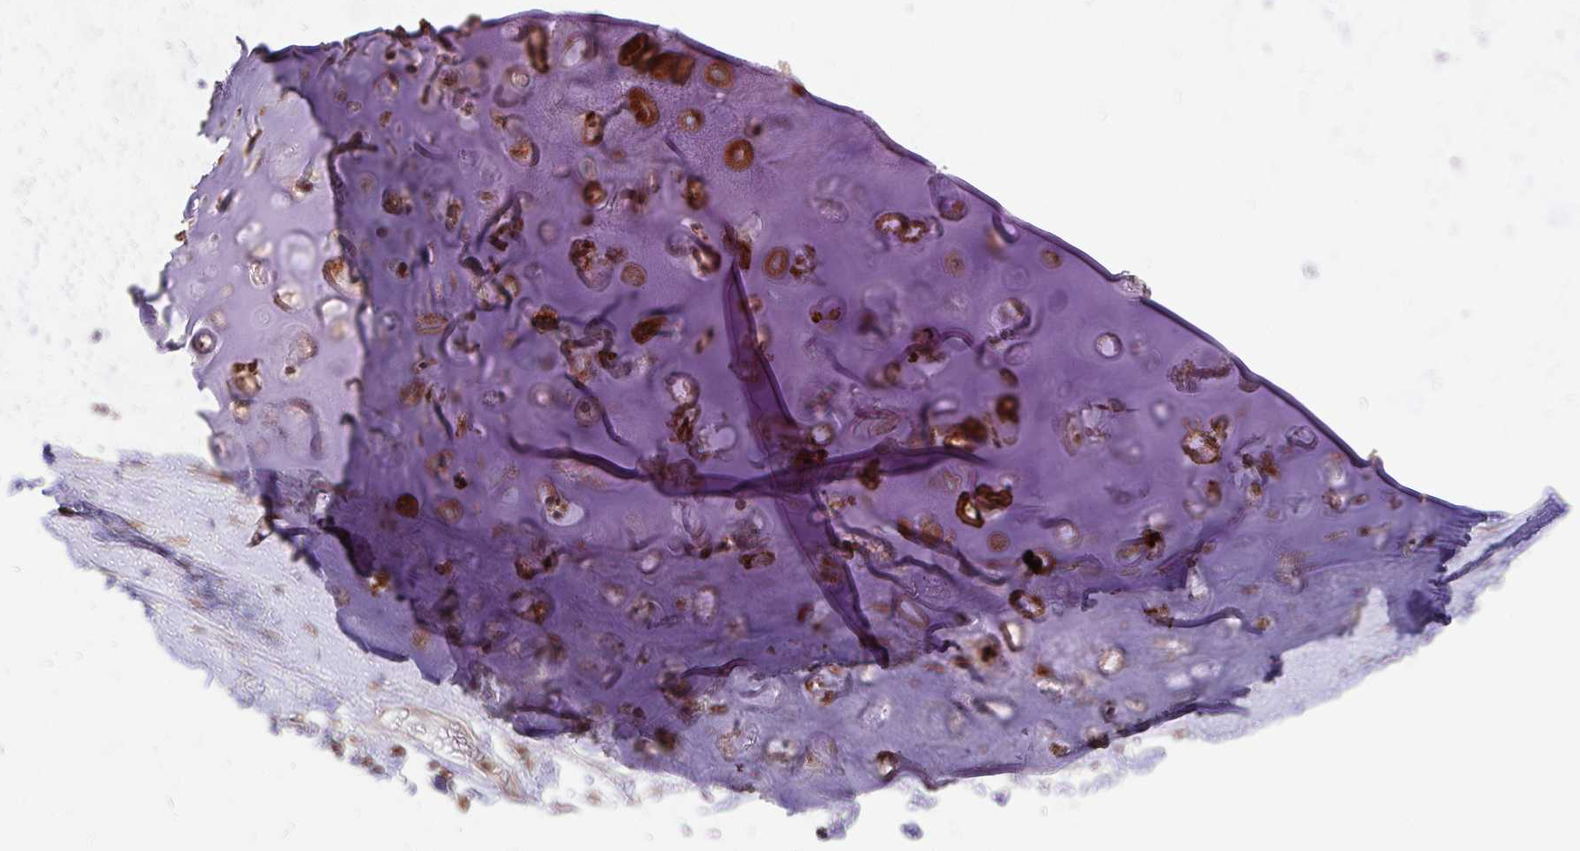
{"staining": {"intensity": "strong", "quantity": ">75%", "location": "cytoplasmic/membranous"}, "tissue": "soft tissue", "cell_type": "Chondrocytes", "image_type": "normal", "snomed": [{"axis": "morphology", "description": "Normal tissue, NOS"}, {"axis": "morphology", "description": "Degeneration, NOS"}, {"axis": "topography", "description": "Cartilage tissue"}, {"axis": "topography", "description": "Lung"}], "caption": "Chondrocytes reveal high levels of strong cytoplasmic/membranous expression in approximately >75% of cells in benign human soft tissue.", "gene": "ZW10", "patient": {"sex": "female", "age": 61}}